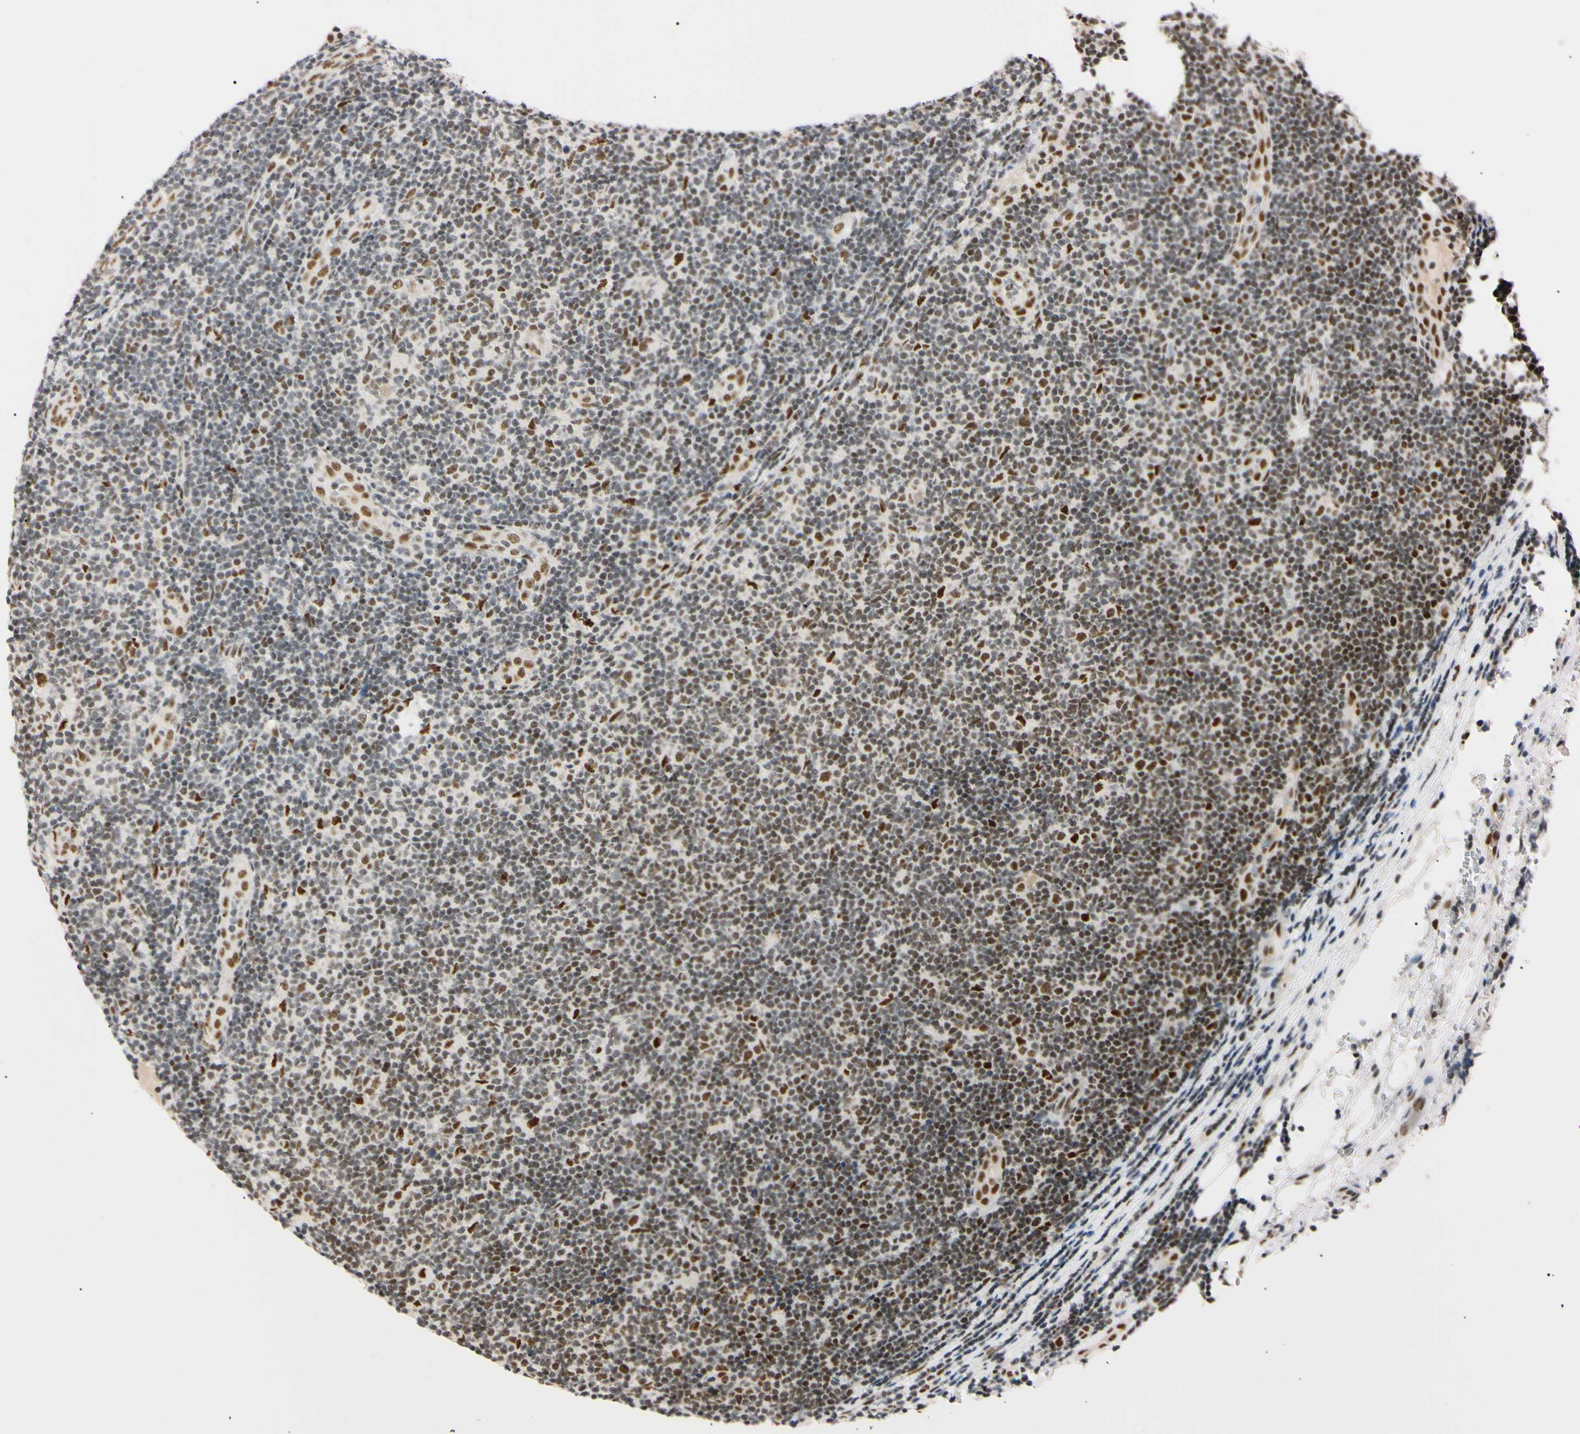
{"staining": {"intensity": "strong", "quantity": ">75%", "location": "nuclear"}, "tissue": "lymphoma", "cell_type": "Tumor cells", "image_type": "cancer", "snomed": [{"axis": "morphology", "description": "Malignant lymphoma, non-Hodgkin's type, Low grade"}, {"axis": "topography", "description": "Lymph node"}], "caption": "Lymphoma stained with DAB IHC exhibits high levels of strong nuclear positivity in approximately >75% of tumor cells.", "gene": "ZNF134", "patient": {"sex": "male", "age": 83}}